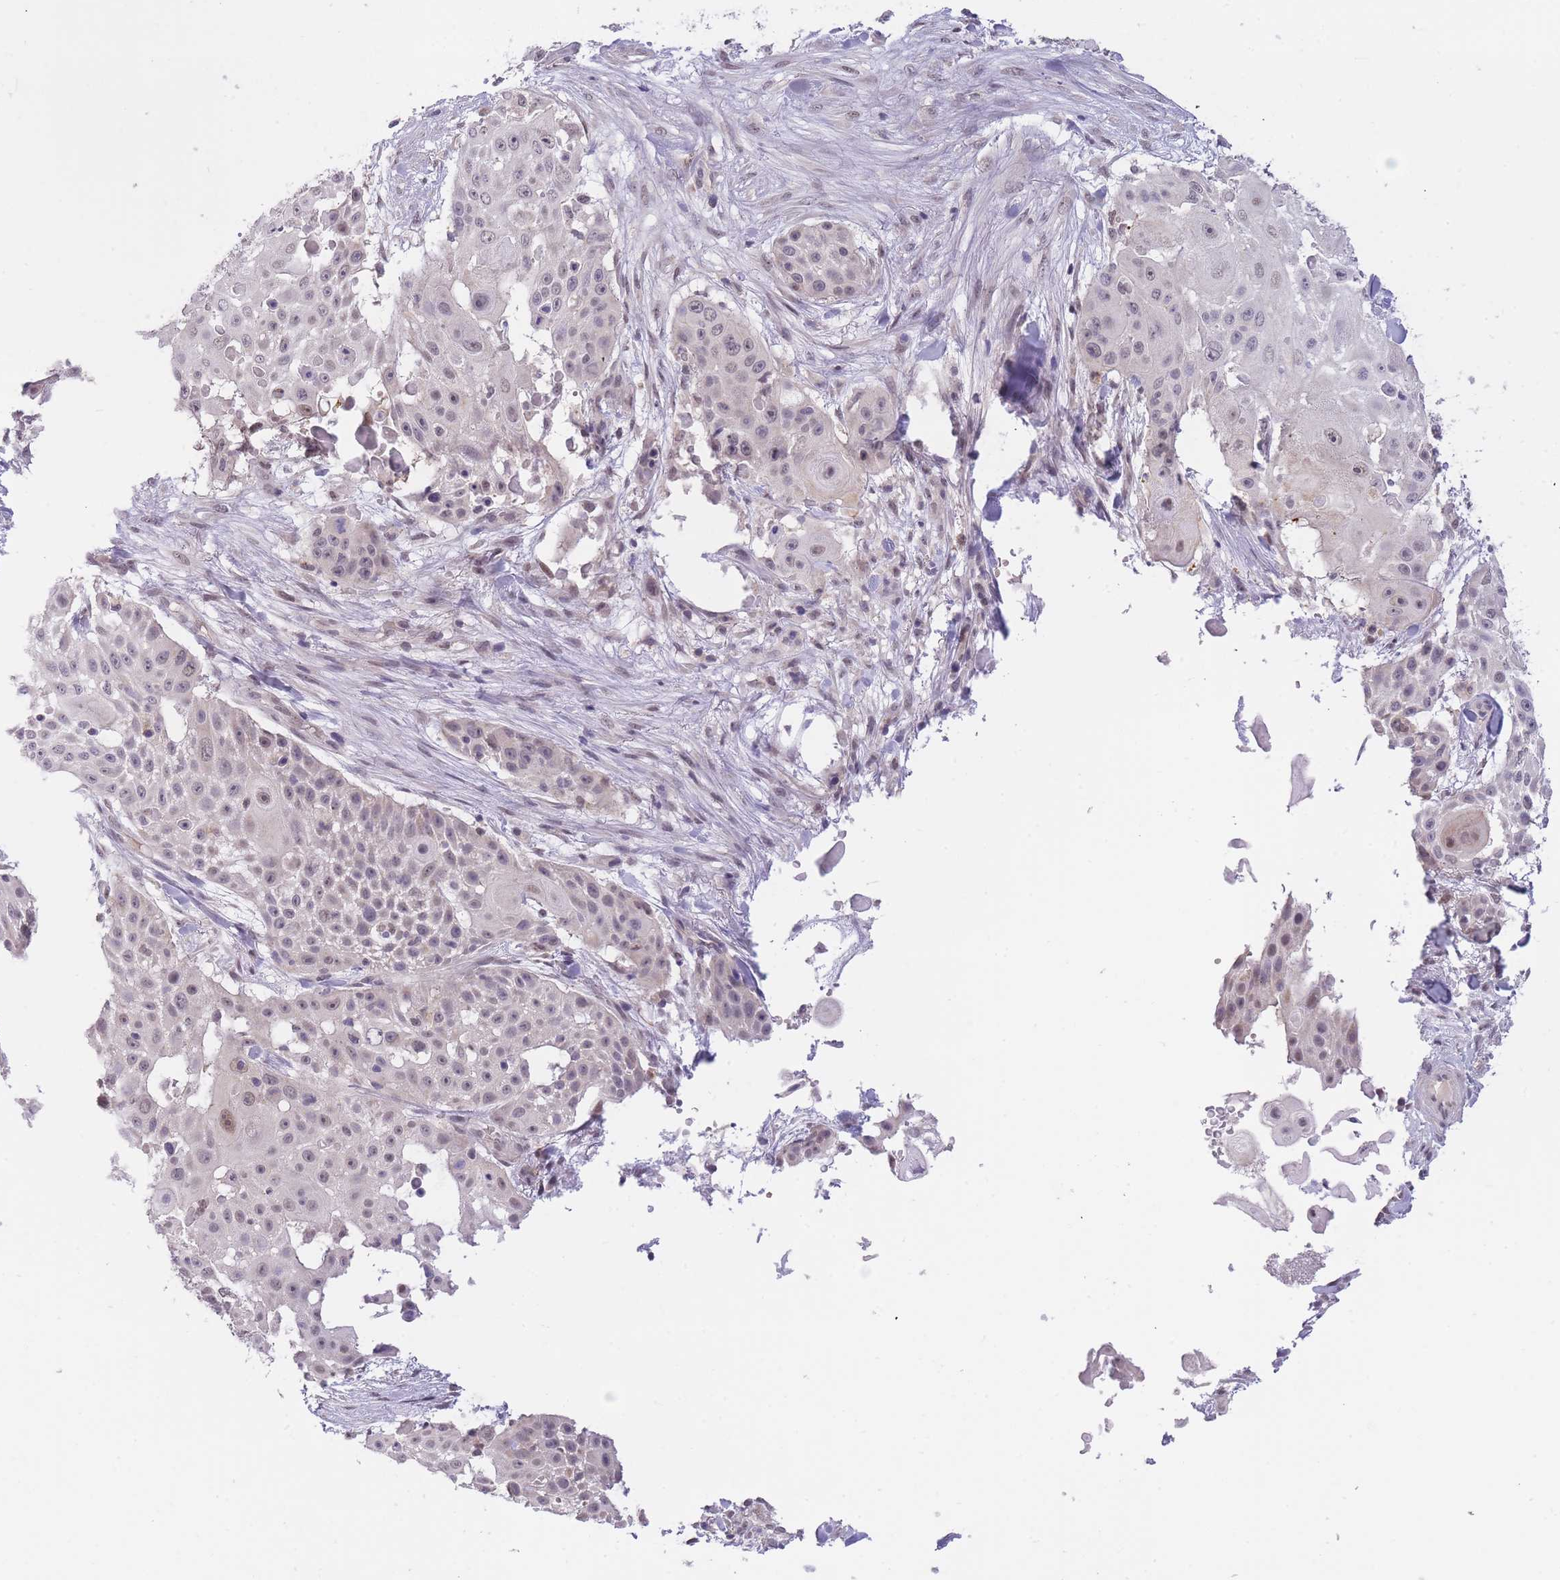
{"staining": {"intensity": "weak", "quantity": ">75%", "location": "nuclear"}, "tissue": "skin cancer", "cell_type": "Tumor cells", "image_type": "cancer", "snomed": [{"axis": "morphology", "description": "Squamous cell carcinoma, NOS"}, {"axis": "topography", "description": "Skin"}], "caption": "Brown immunohistochemical staining in human skin cancer (squamous cell carcinoma) displays weak nuclear positivity in about >75% of tumor cells.", "gene": "GOLGA6L25", "patient": {"sex": "female", "age": 86}}